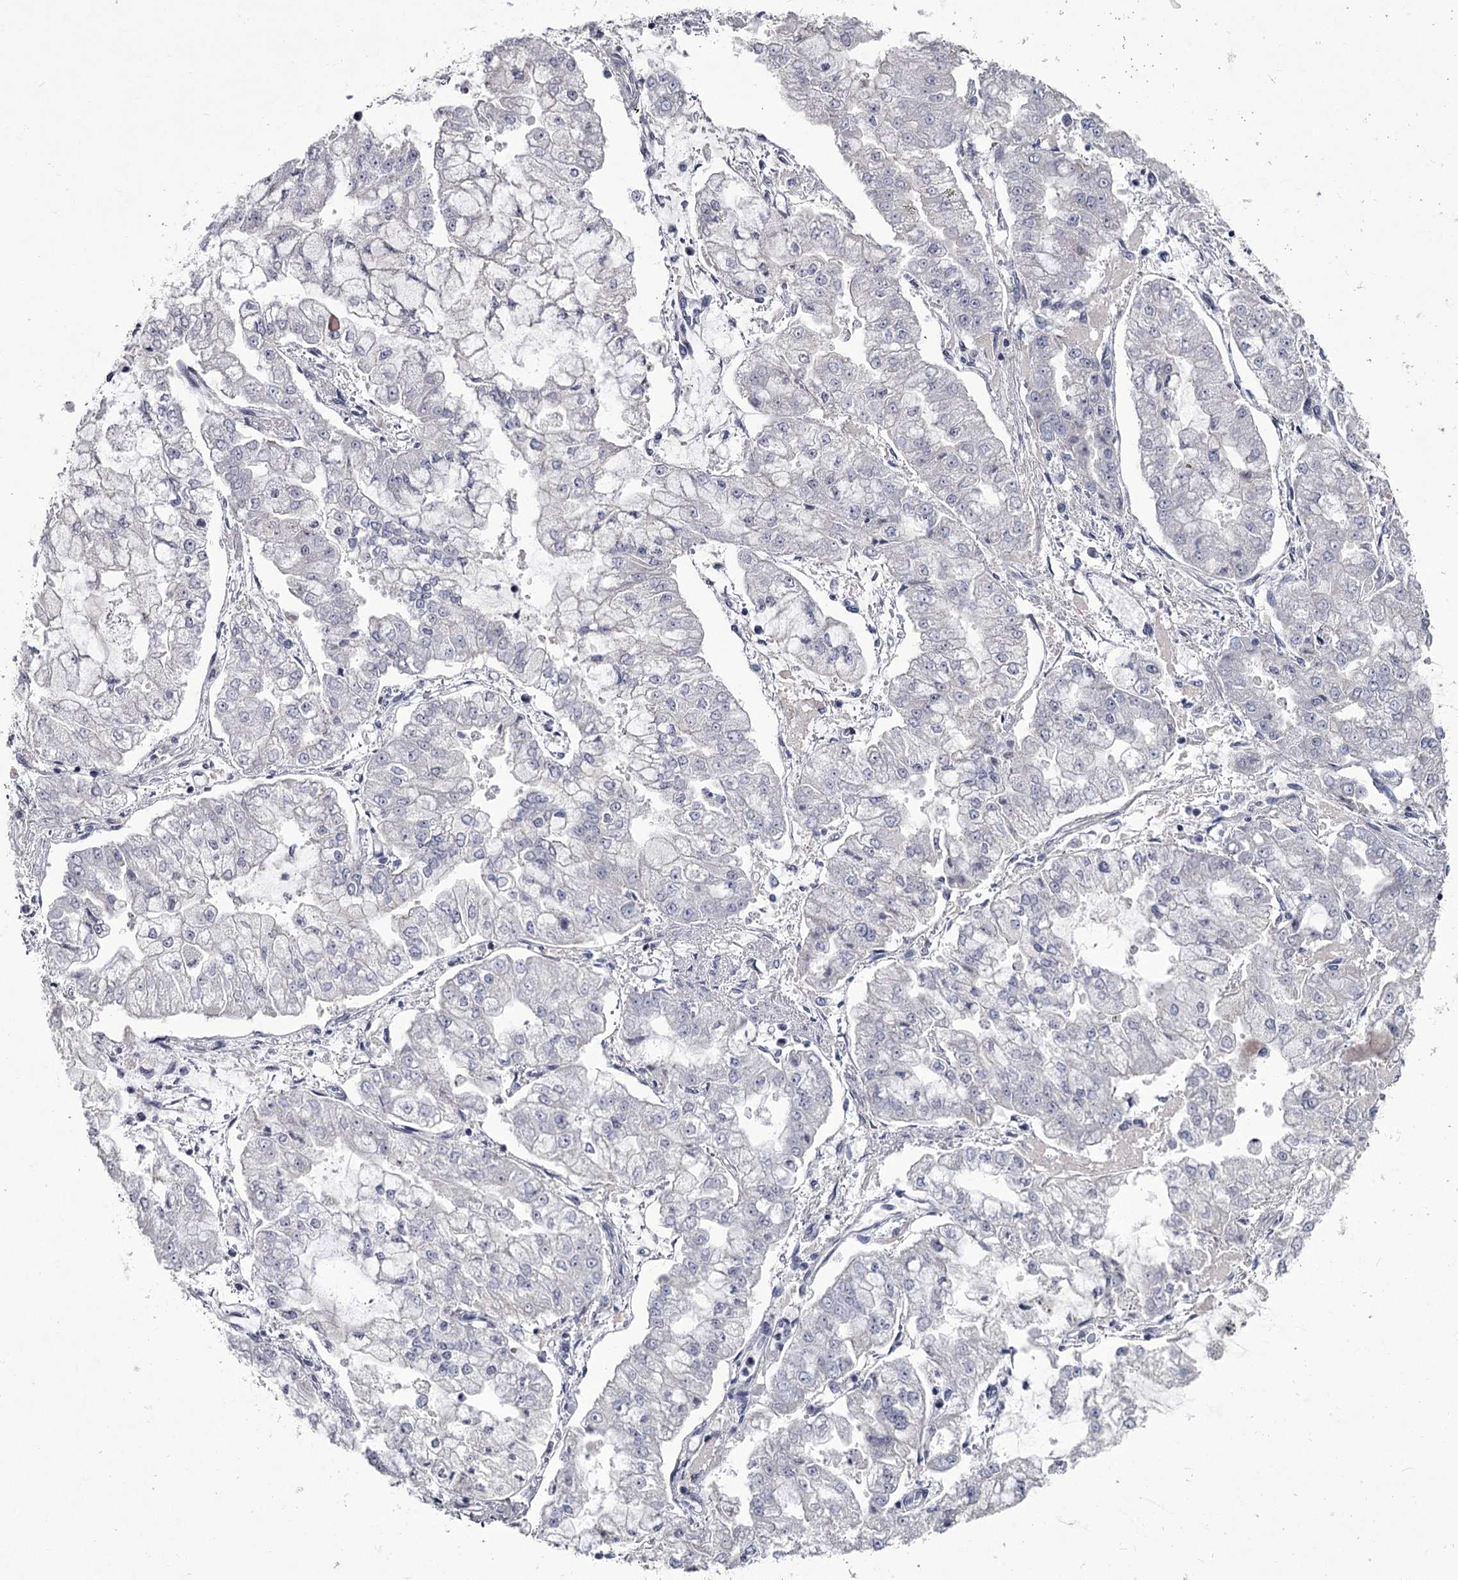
{"staining": {"intensity": "negative", "quantity": "none", "location": "none"}, "tissue": "stomach cancer", "cell_type": "Tumor cells", "image_type": "cancer", "snomed": [{"axis": "morphology", "description": "Adenocarcinoma, NOS"}, {"axis": "topography", "description": "Stomach"}], "caption": "Immunohistochemical staining of adenocarcinoma (stomach) reveals no significant expression in tumor cells.", "gene": "DAO", "patient": {"sex": "male", "age": 76}}